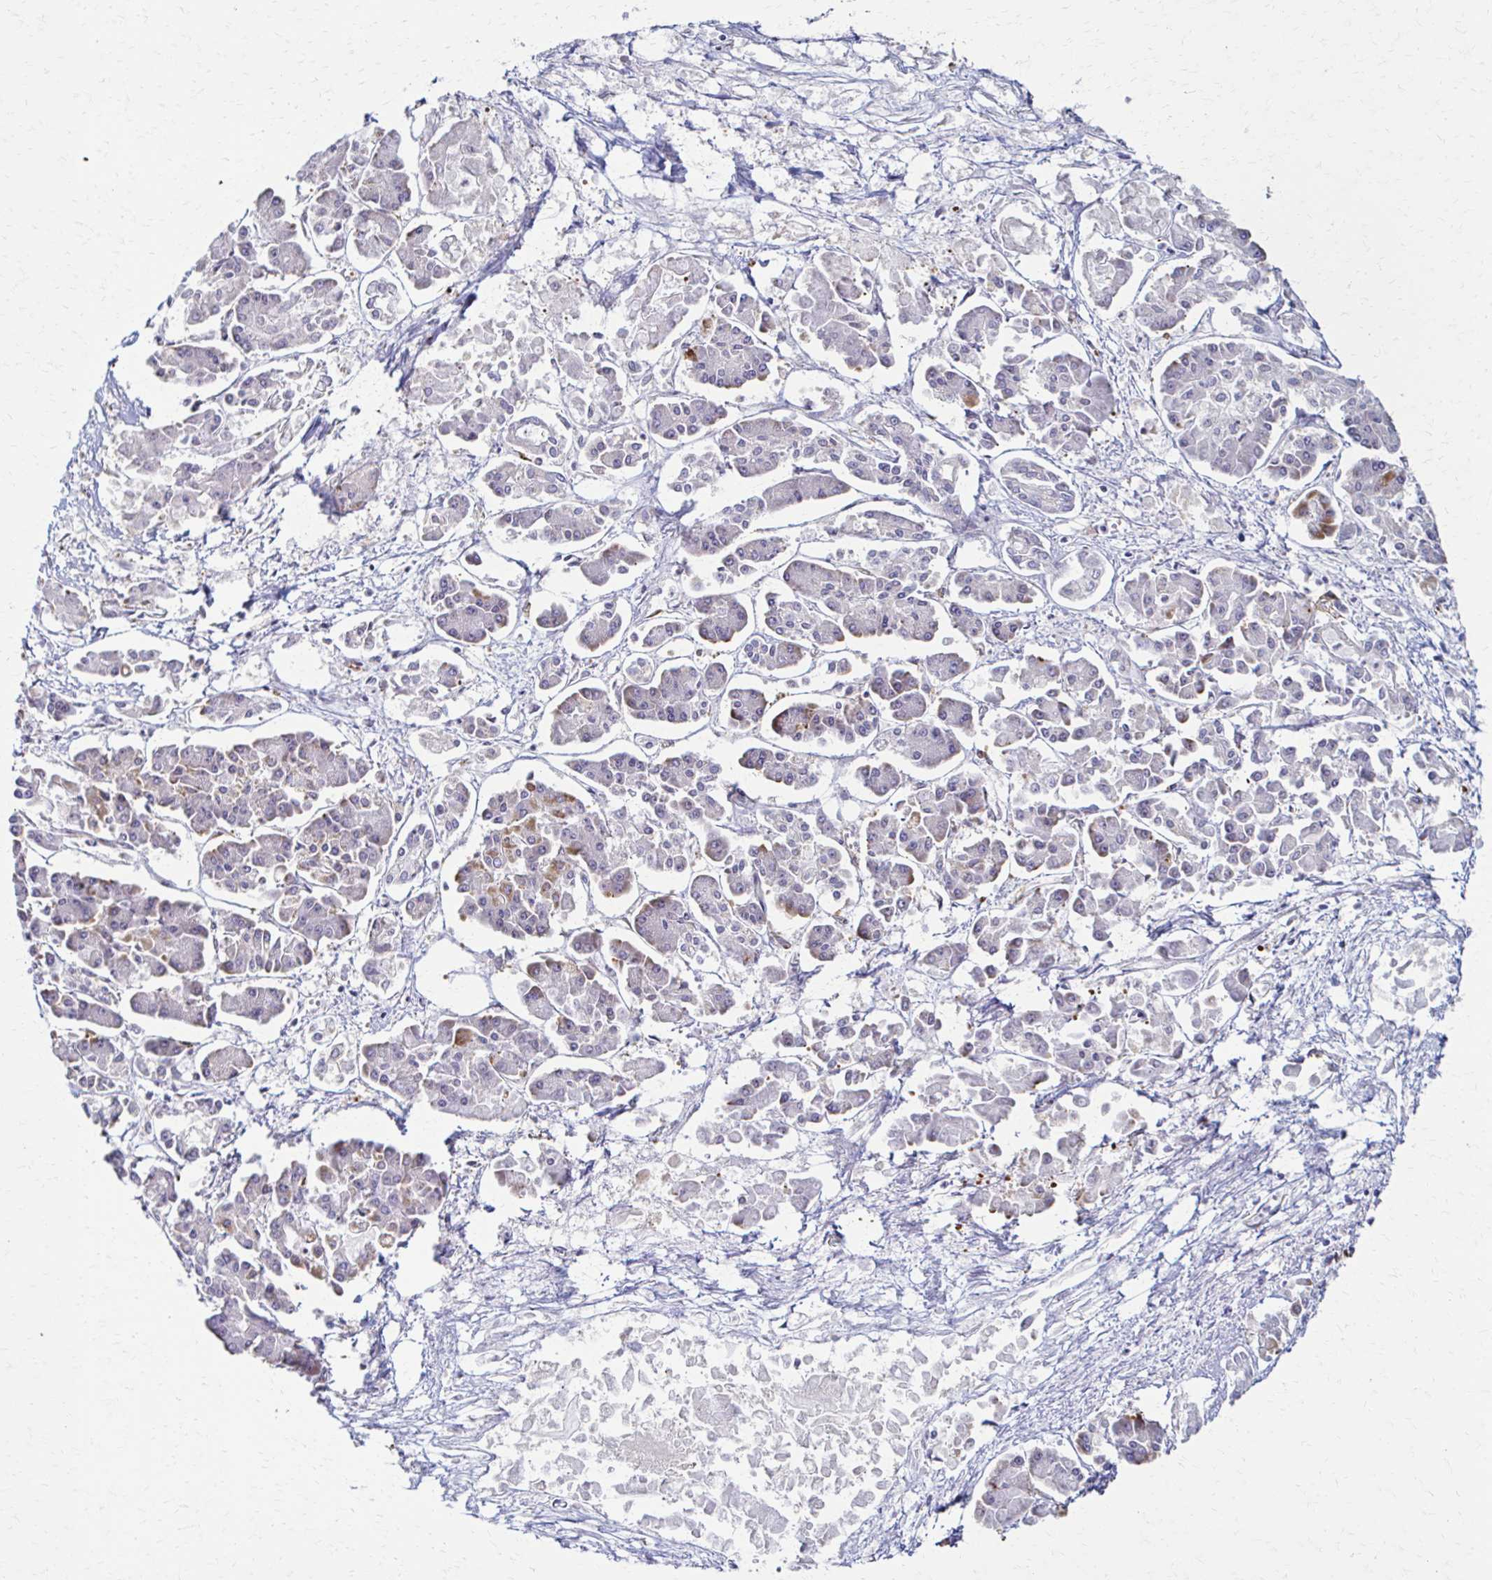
{"staining": {"intensity": "negative", "quantity": "none", "location": "none"}, "tissue": "pancreatic cancer", "cell_type": "Tumor cells", "image_type": "cancer", "snomed": [{"axis": "morphology", "description": "Adenocarcinoma, NOS"}, {"axis": "topography", "description": "Pancreas"}], "caption": "This photomicrograph is of pancreatic cancer (adenocarcinoma) stained with immunohistochemistry to label a protein in brown with the nuclei are counter-stained blue. There is no expression in tumor cells.", "gene": "TIMMDC1", "patient": {"sex": "male", "age": 85}}